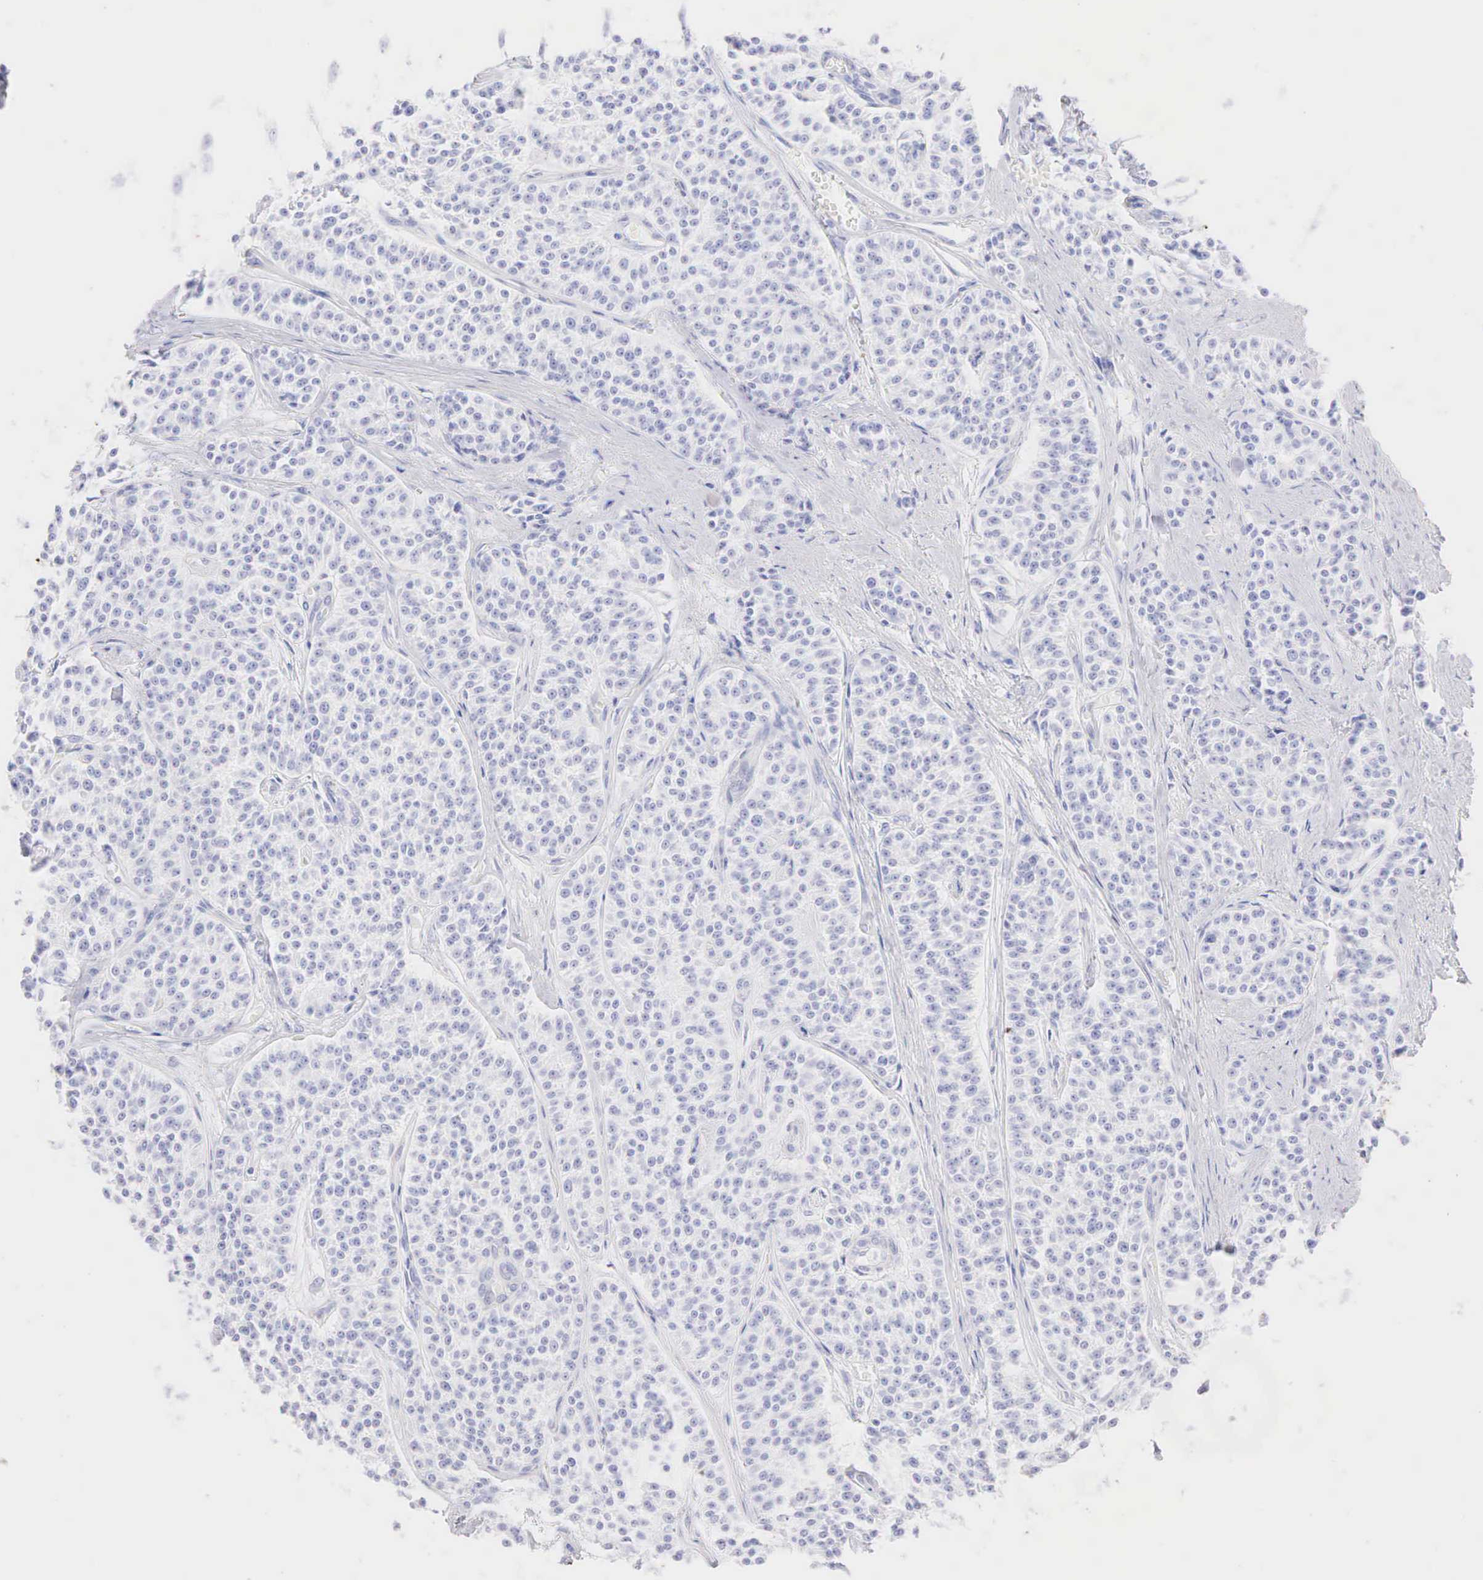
{"staining": {"intensity": "negative", "quantity": "none", "location": "none"}, "tissue": "carcinoid", "cell_type": "Tumor cells", "image_type": "cancer", "snomed": [{"axis": "morphology", "description": "Carcinoid, malignant, NOS"}, {"axis": "topography", "description": "Stomach"}], "caption": "Protein analysis of malignant carcinoid shows no significant staining in tumor cells.", "gene": "KRT14", "patient": {"sex": "female", "age": 76}}